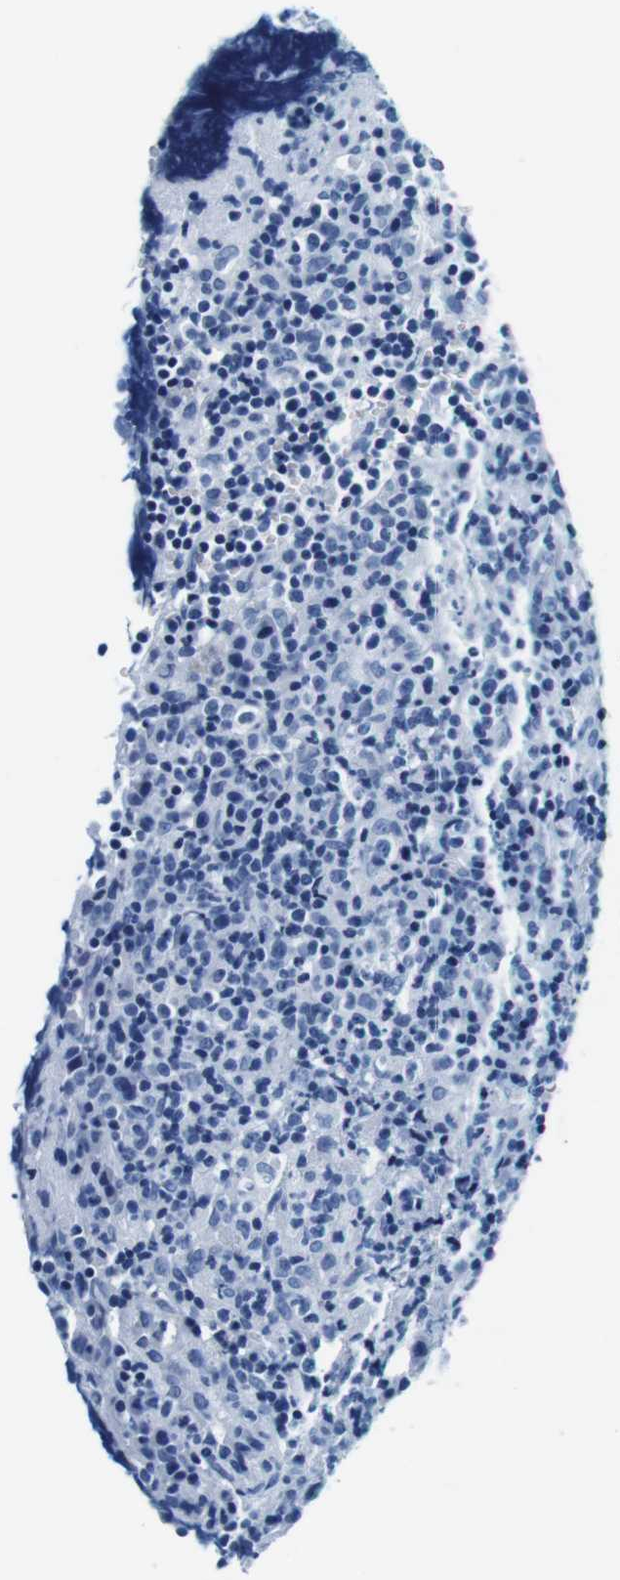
{"staining": {"intensity": "negative", "quantity": "none", "location": "none"}, "tissue": "lymphoma", "cell_type": "Tumor cells", "image_type": "cancer", "snomed": [{"axis": "morphology", "description": "Malignant lymphoma, non-Hodgkin's type, High grade"}, {"axis": "topography", "description": "Lymph node"}], "caption": "Tumor cells show no significant staining in lymphoma.", "gene": "ELANE", "patient": {"sex": "female", "age": 76}}